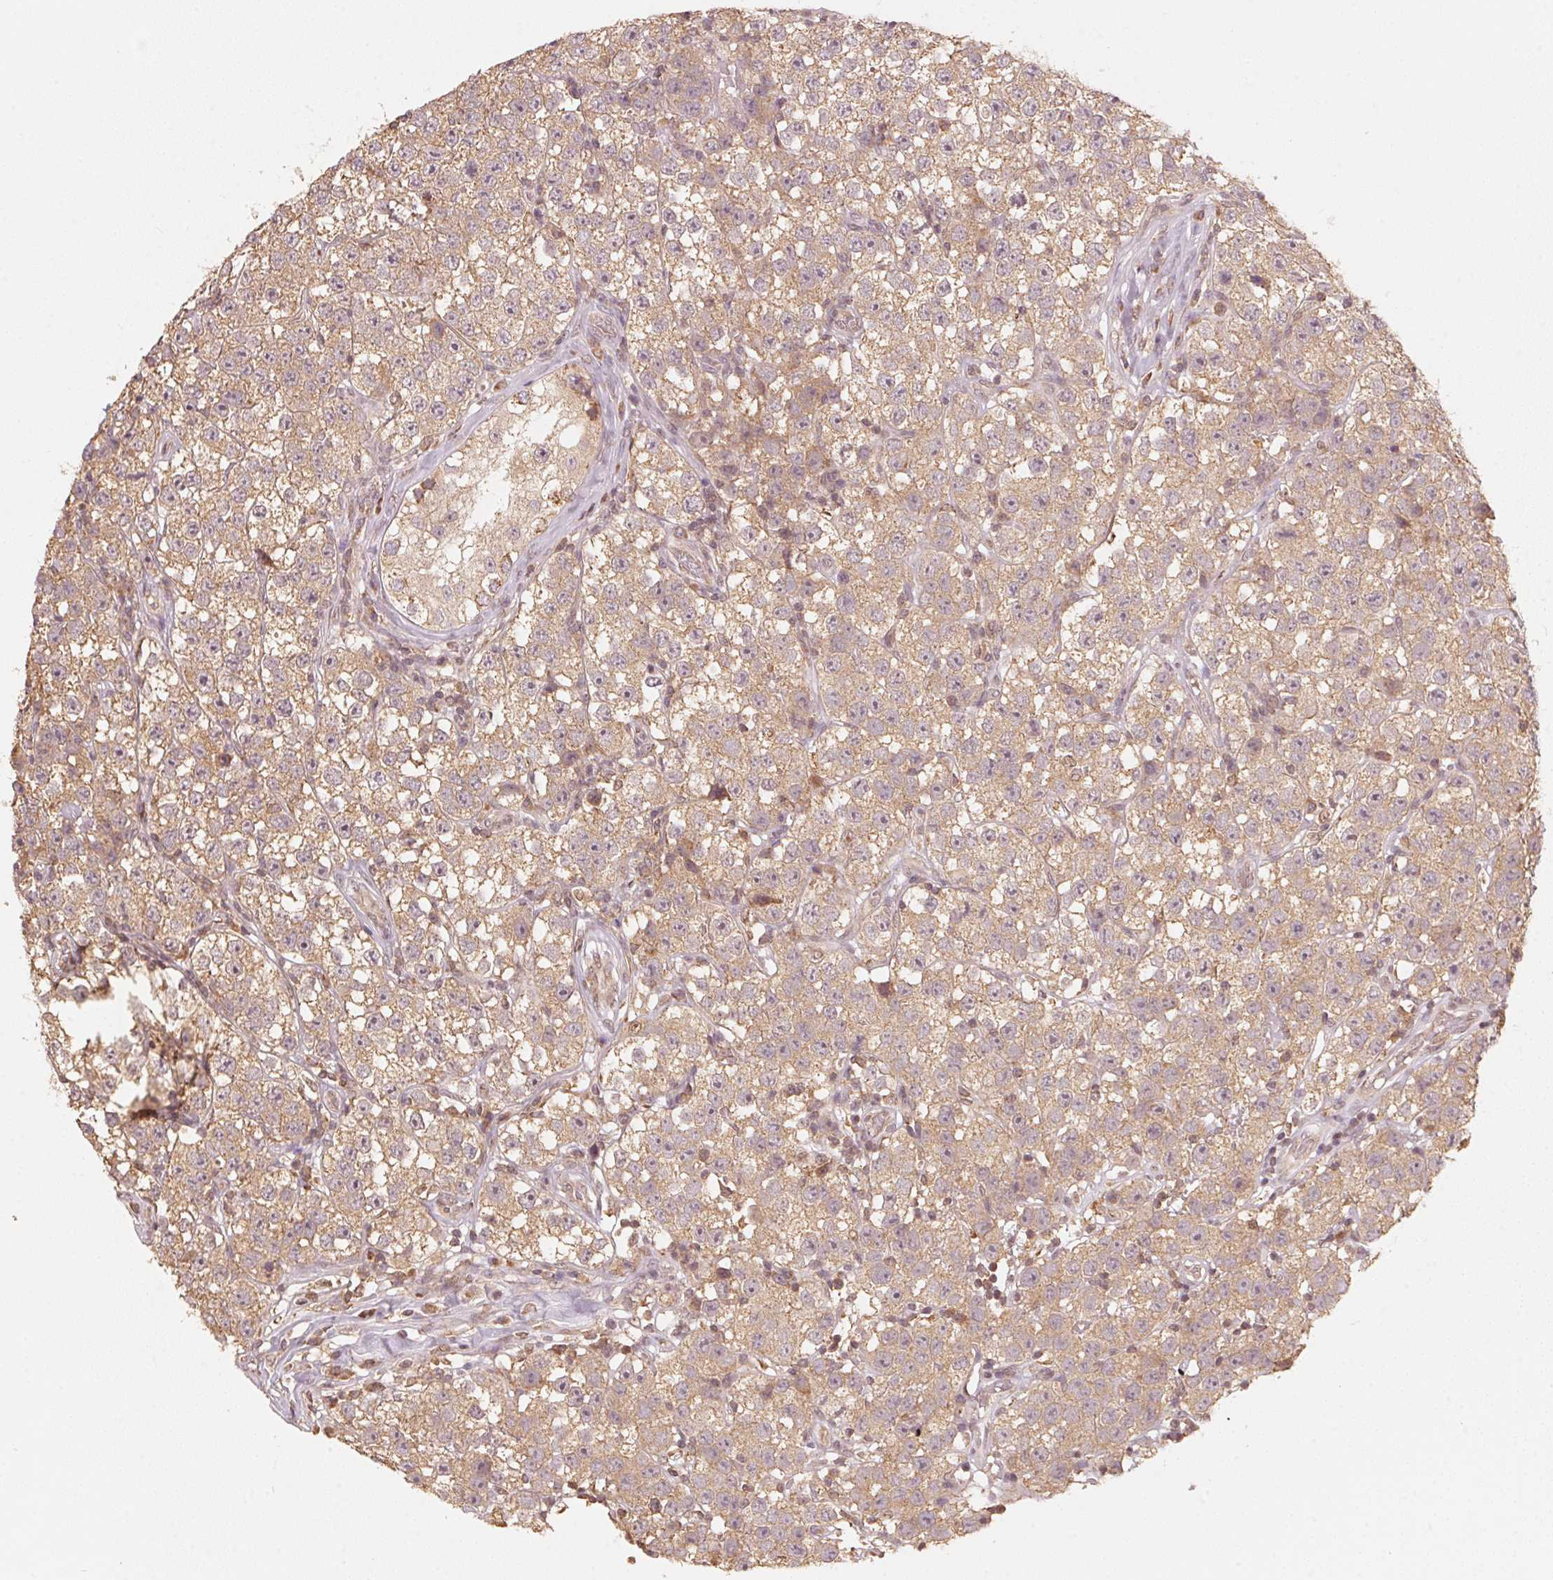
{"staining": {"intensity": "moderate", "quantity": ">75%", "location": "cytoplasmic/membranous"}, "tissue": "testis cancer", "cell_type": "Tumor cells", "image_type": "cancer", "snomed": [{"axis": "morphology", "description": "Seminoma, NOS"}, {"axis": "topography", "description": "Testis"}], "caption": "Immunohistochemical staining of testis cancer exhibits medium levels of moderate cytoplasmic/membranous protein expression in about >75% of tumor cells.", "gene": "C2orf73", "patient": {"sex": "male", "age": 34}}